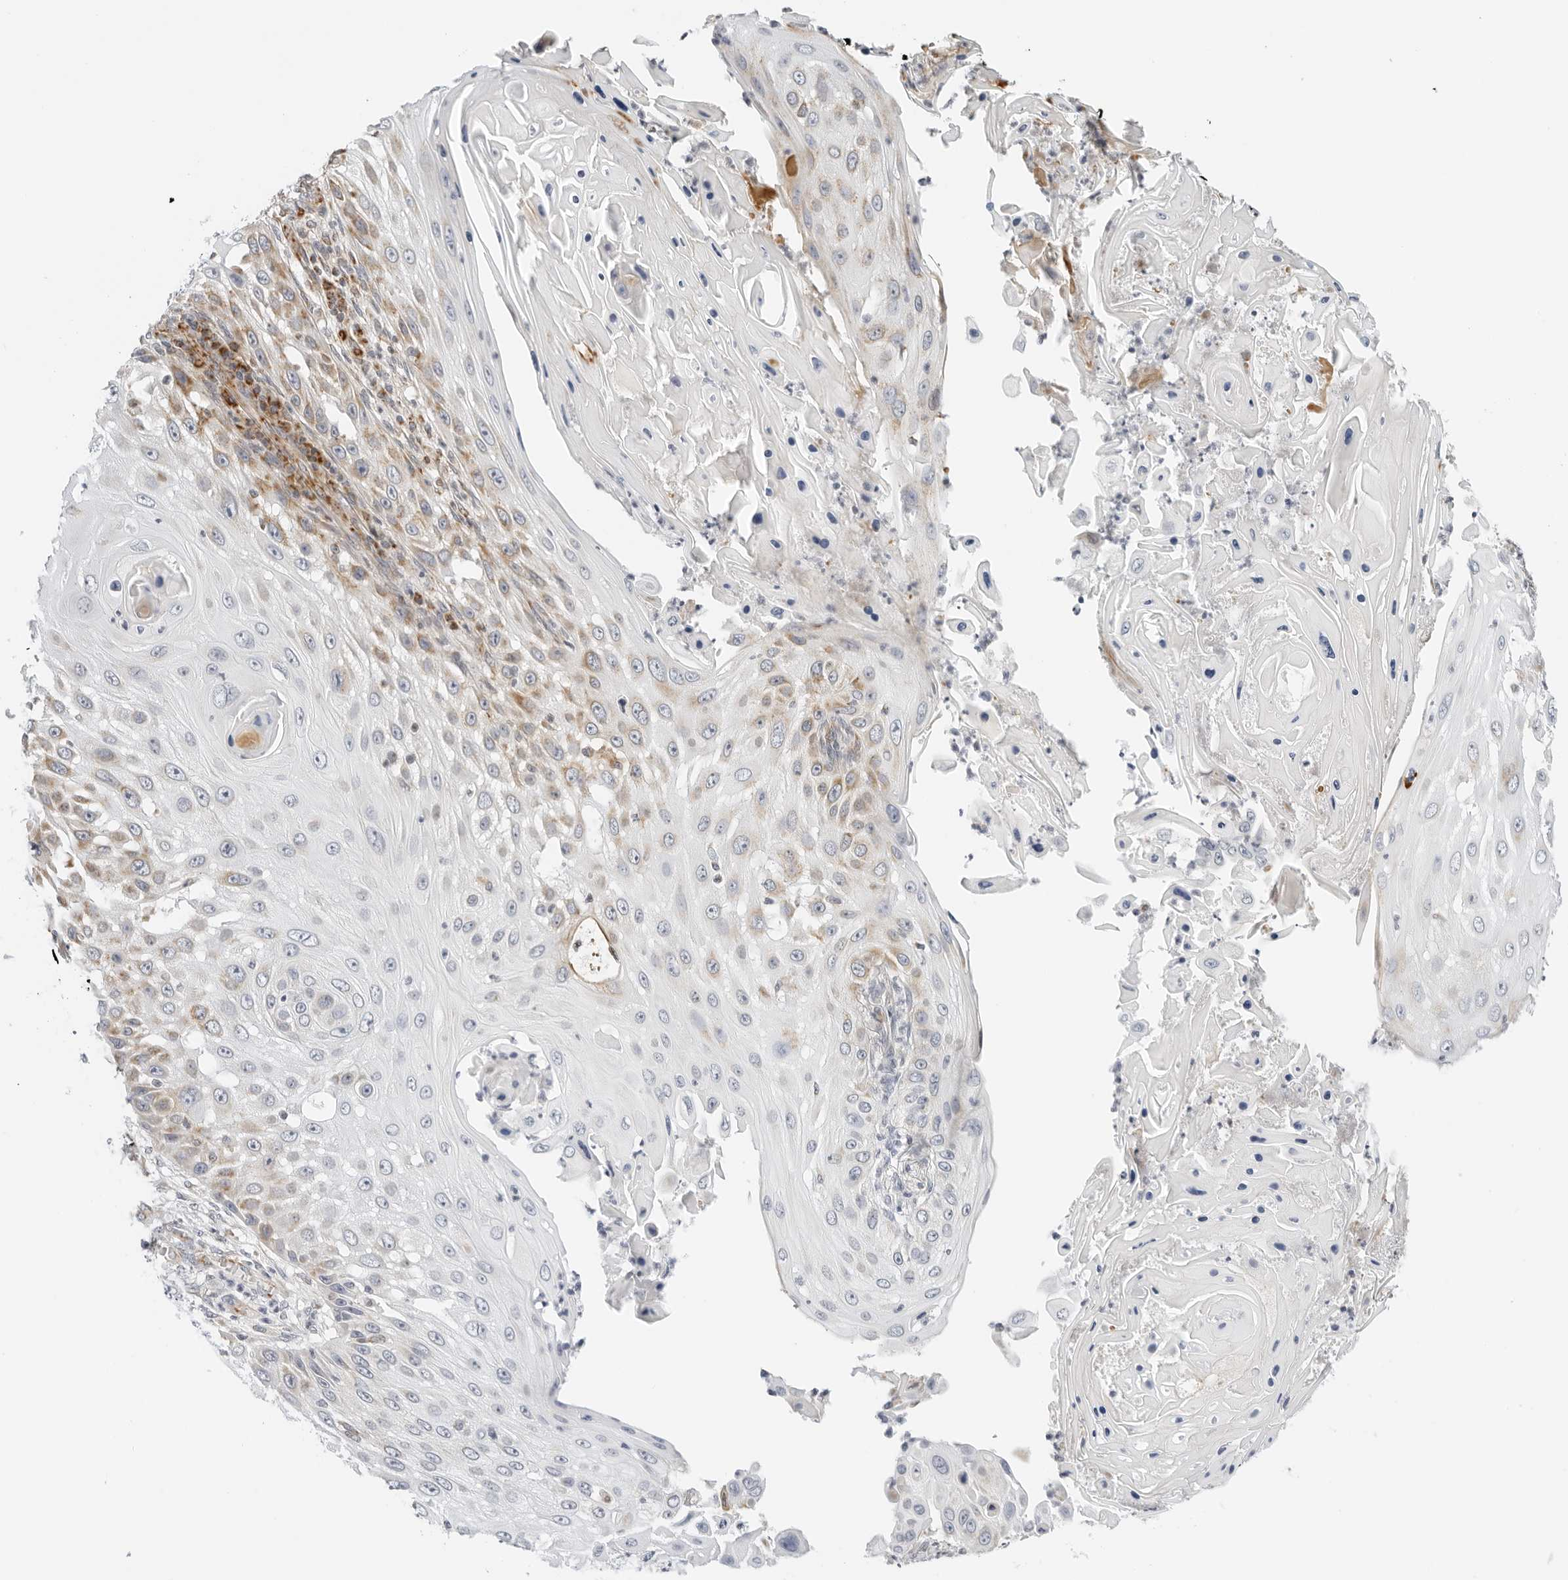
{"staining": {"intensity": "moderate", "quantity": "<25%", "location": "cytoplasmic/membranous"}, "tissue": "skin cancer", "cell_type": "Tumor cells", "image_type": "cancer", "snomed": [{"axis": "morphology", "description": "Squamous cell carcinoma, NOS"}, {"axis": "topography", "description": "Skin"}], "caption": "Skin squamous cell carcinoma stained with DAB (3,3'-diaminobenzidine) IHC demonstrates low levels of moderate cytoplasmic/membranous expression in approximately <25% of tumor cells.", "gene": "RC3H1", "patient": {"sex": "female", "age": 44}}